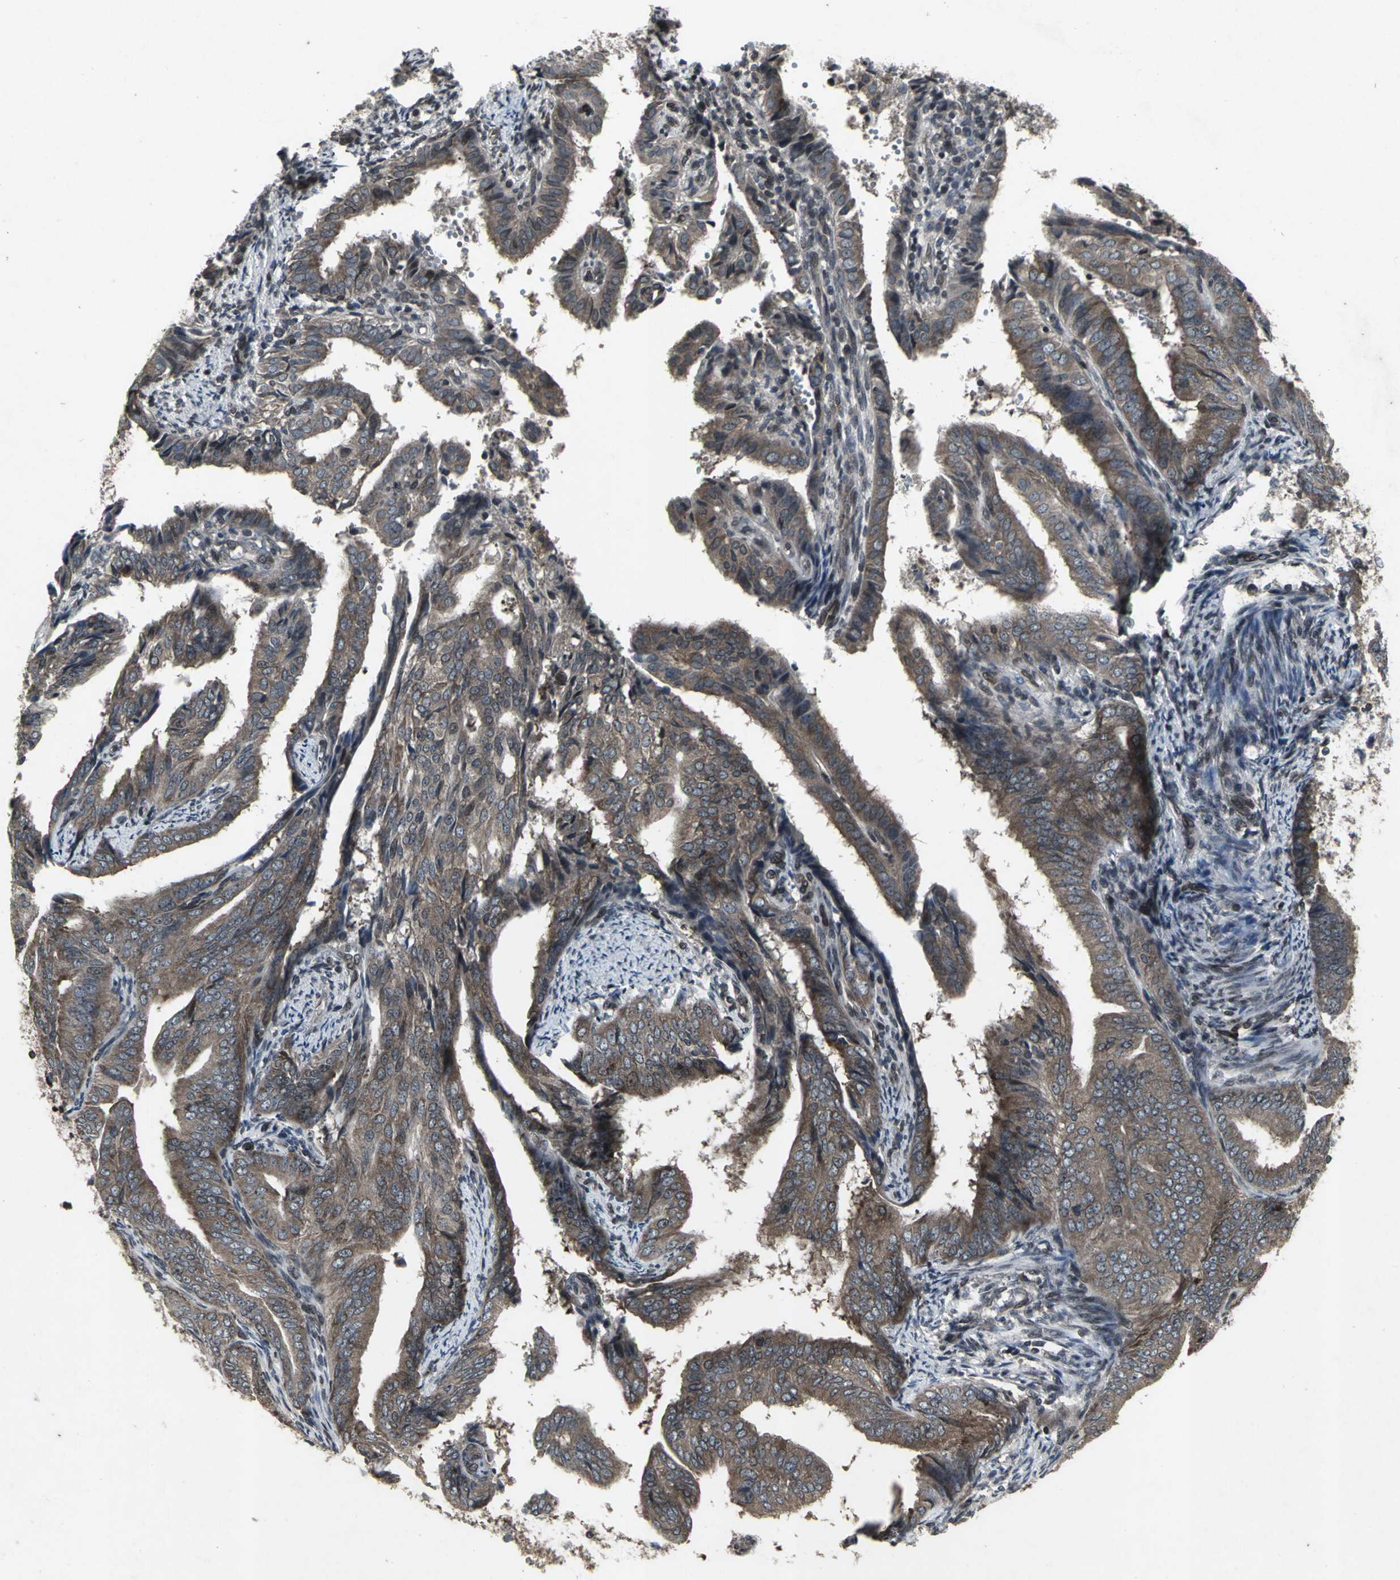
{"staining": {"intensity": "moderate", "quantity": ">75%", "location": "cytoplasmic/membranous"}, "tissue": "endometrial cancer", "cell_type": "Tumor cells", "image_type": "cancer", "snomed": [{"axis": "morphology", "description": "Adenocarcinoma, NOS"}, {"axis": "topography", "description": "Endometrium"}], "caption": "Immunohistochemical staining of adenocarcinoma (endometrial) reveals moderate cytoplasmic/membranous protein positivity in about >75% of tumor cells. Using DAB (brown) and hematoxylin (blue) stains, captured at high magnification using brightfield microscopy.", "gene": "SH2B3", "patient": {"sex": "female", "age": 58}}